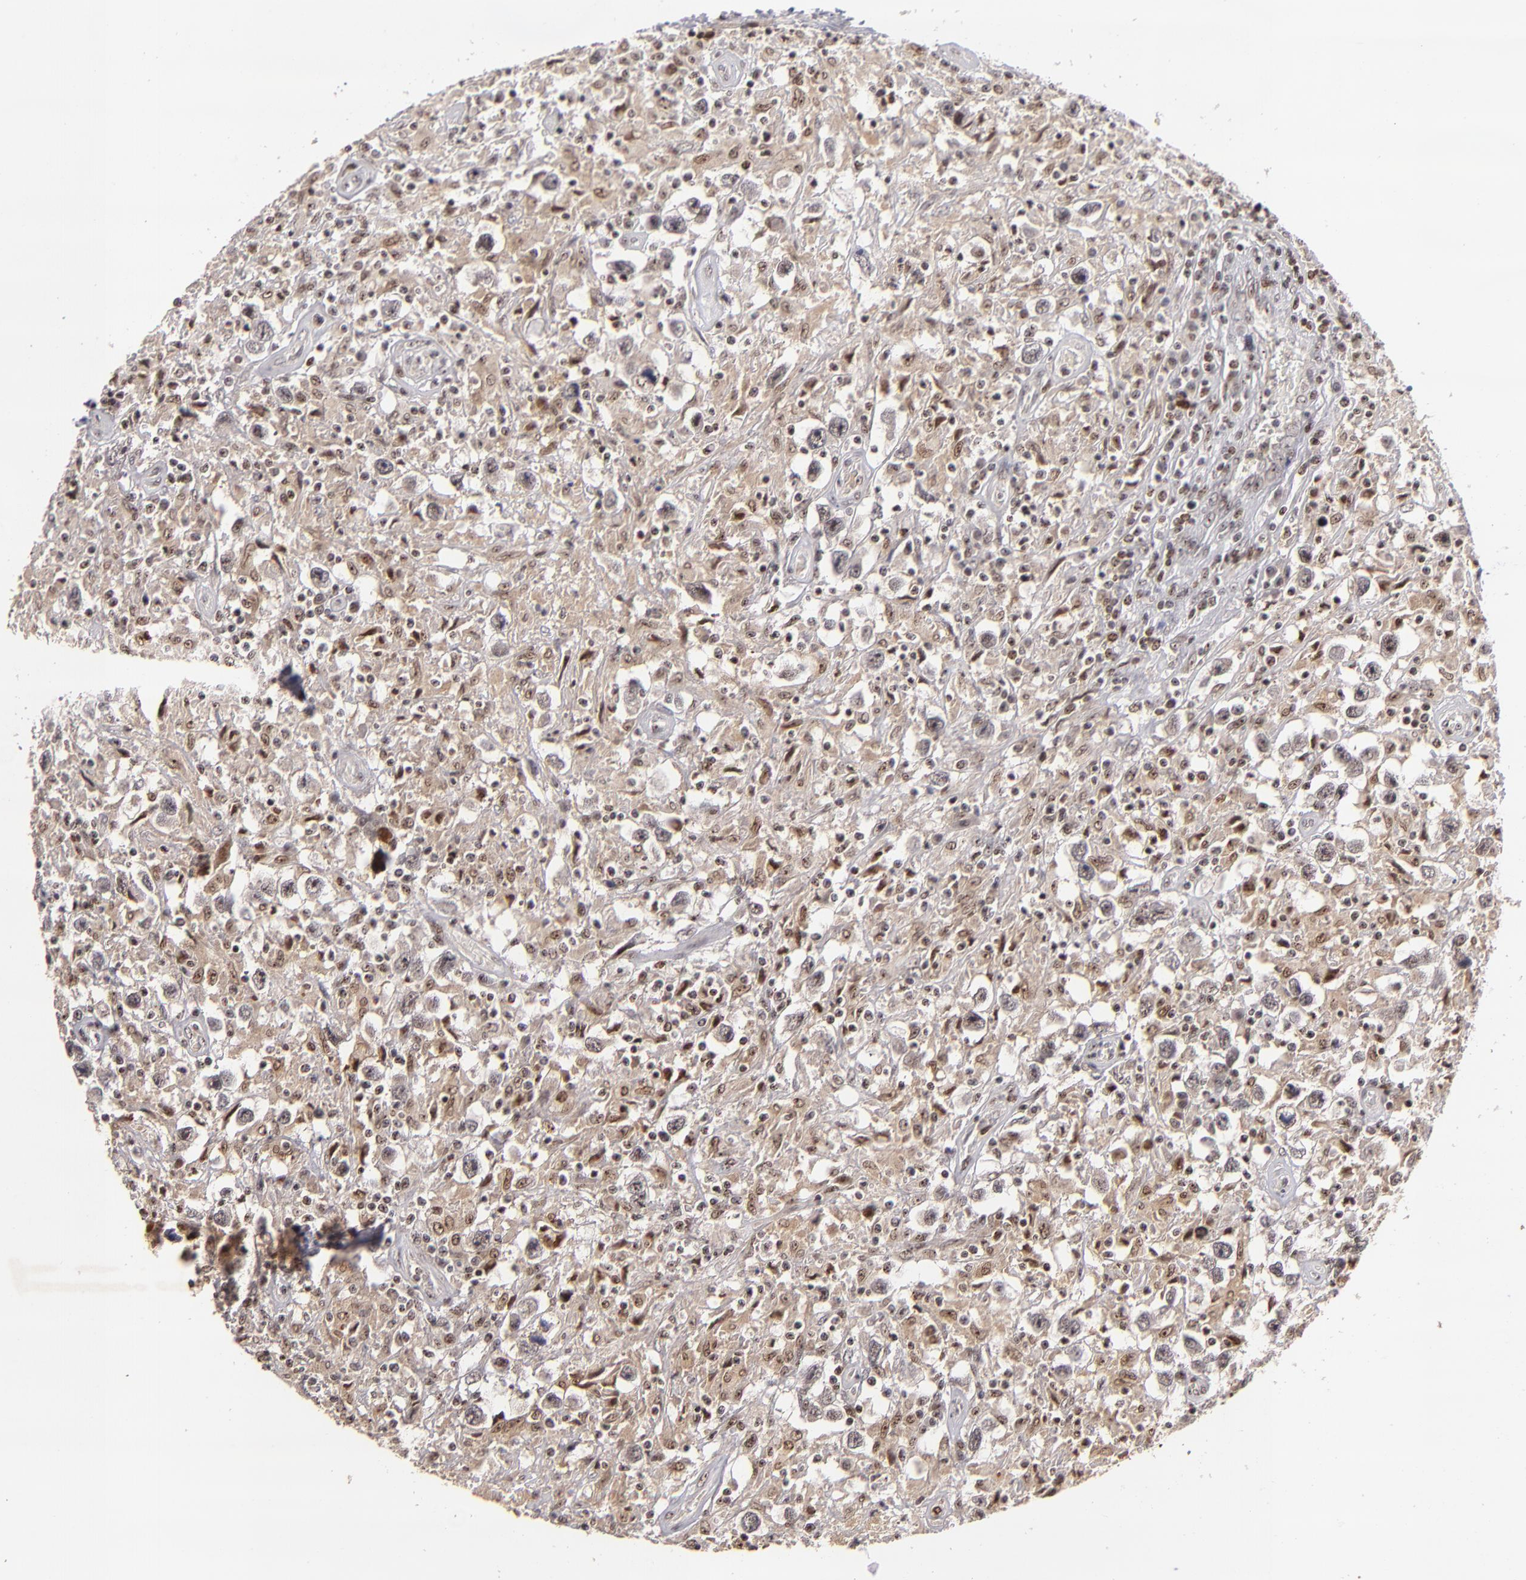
{"staining": {"intensity": "moderate", "quantity": ">75%", "location": "cytoplasmic/membranous,nuclear"}, "tissue": "testis cancer", "cell_type": "Tumor cells", "image_type": "cancer", "snomed": [{"axis": "morphology", "description": "Seminoma, NOS"}, {"axis": "topography", "description": "Testis"}], "caption": "Brown immunohistochemical staining in human testis cancer reveals moderate cytoplasmic/membranous and nuclear positivity in approximately >75% of tumor cells.", "gene": "PCNX4", "patient": {"sex": "male", "age": 34}}